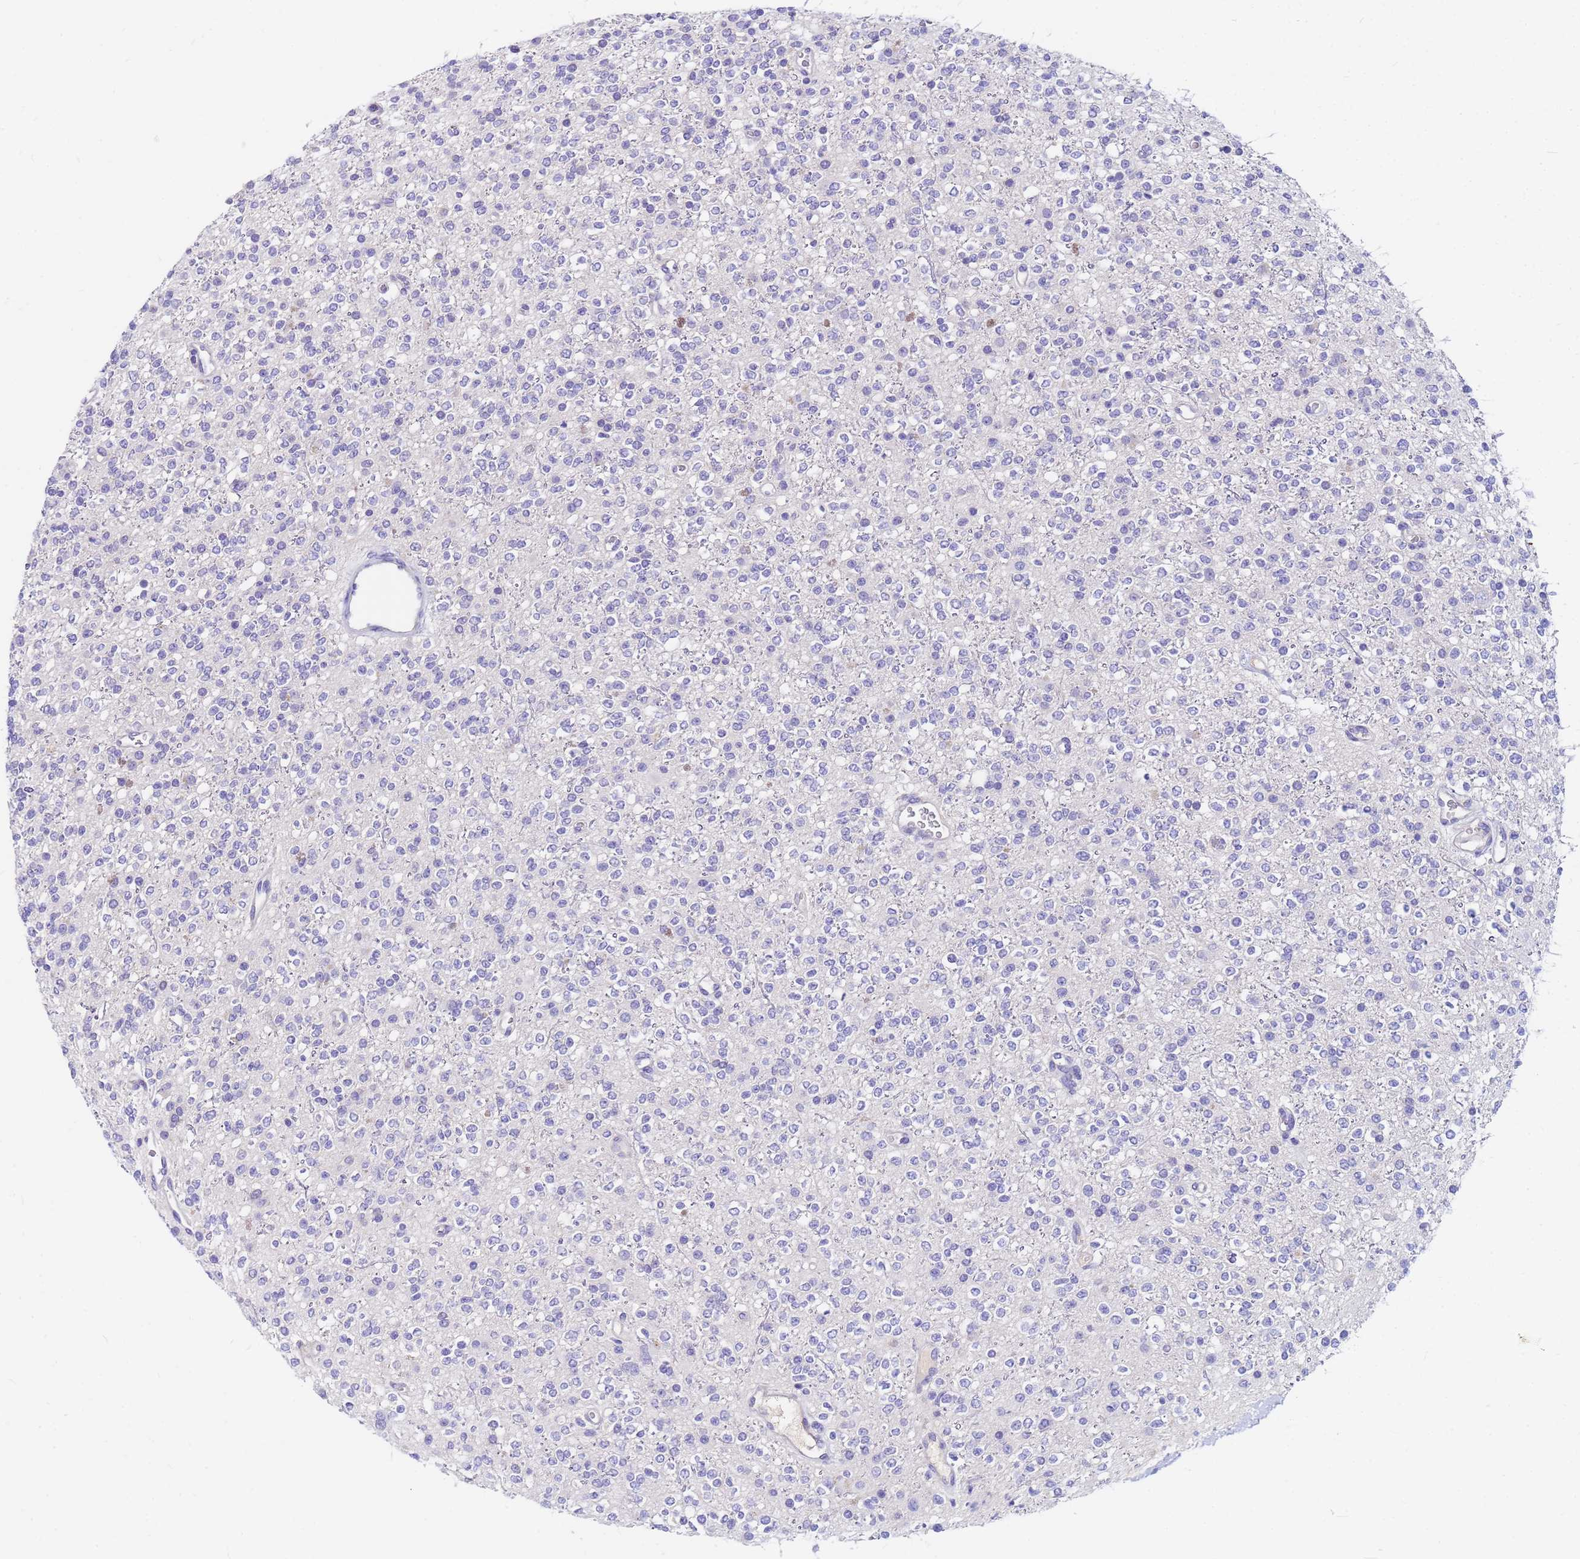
{"staining": {"intensity": "negative", "quantity": "none", "location": "none"}, "tissue": "glioma", "cell_type": "Tumor cells", "image_type": "cancer", "snomed": [{"axis": "morphology", "description": "Glioma, malignant, High grade"}, {"axis": "topography", "description": "Brain"}], "caption": "The micrograph demonstrates no significant staining in tumor cells of malignant glioma (high-grade). The staining is performed using DAB brown chromogen with nuclei counter-stained in using hematoxylin.", "gene": "DPRX", "patient": {"sex": "male", "age": 34}}